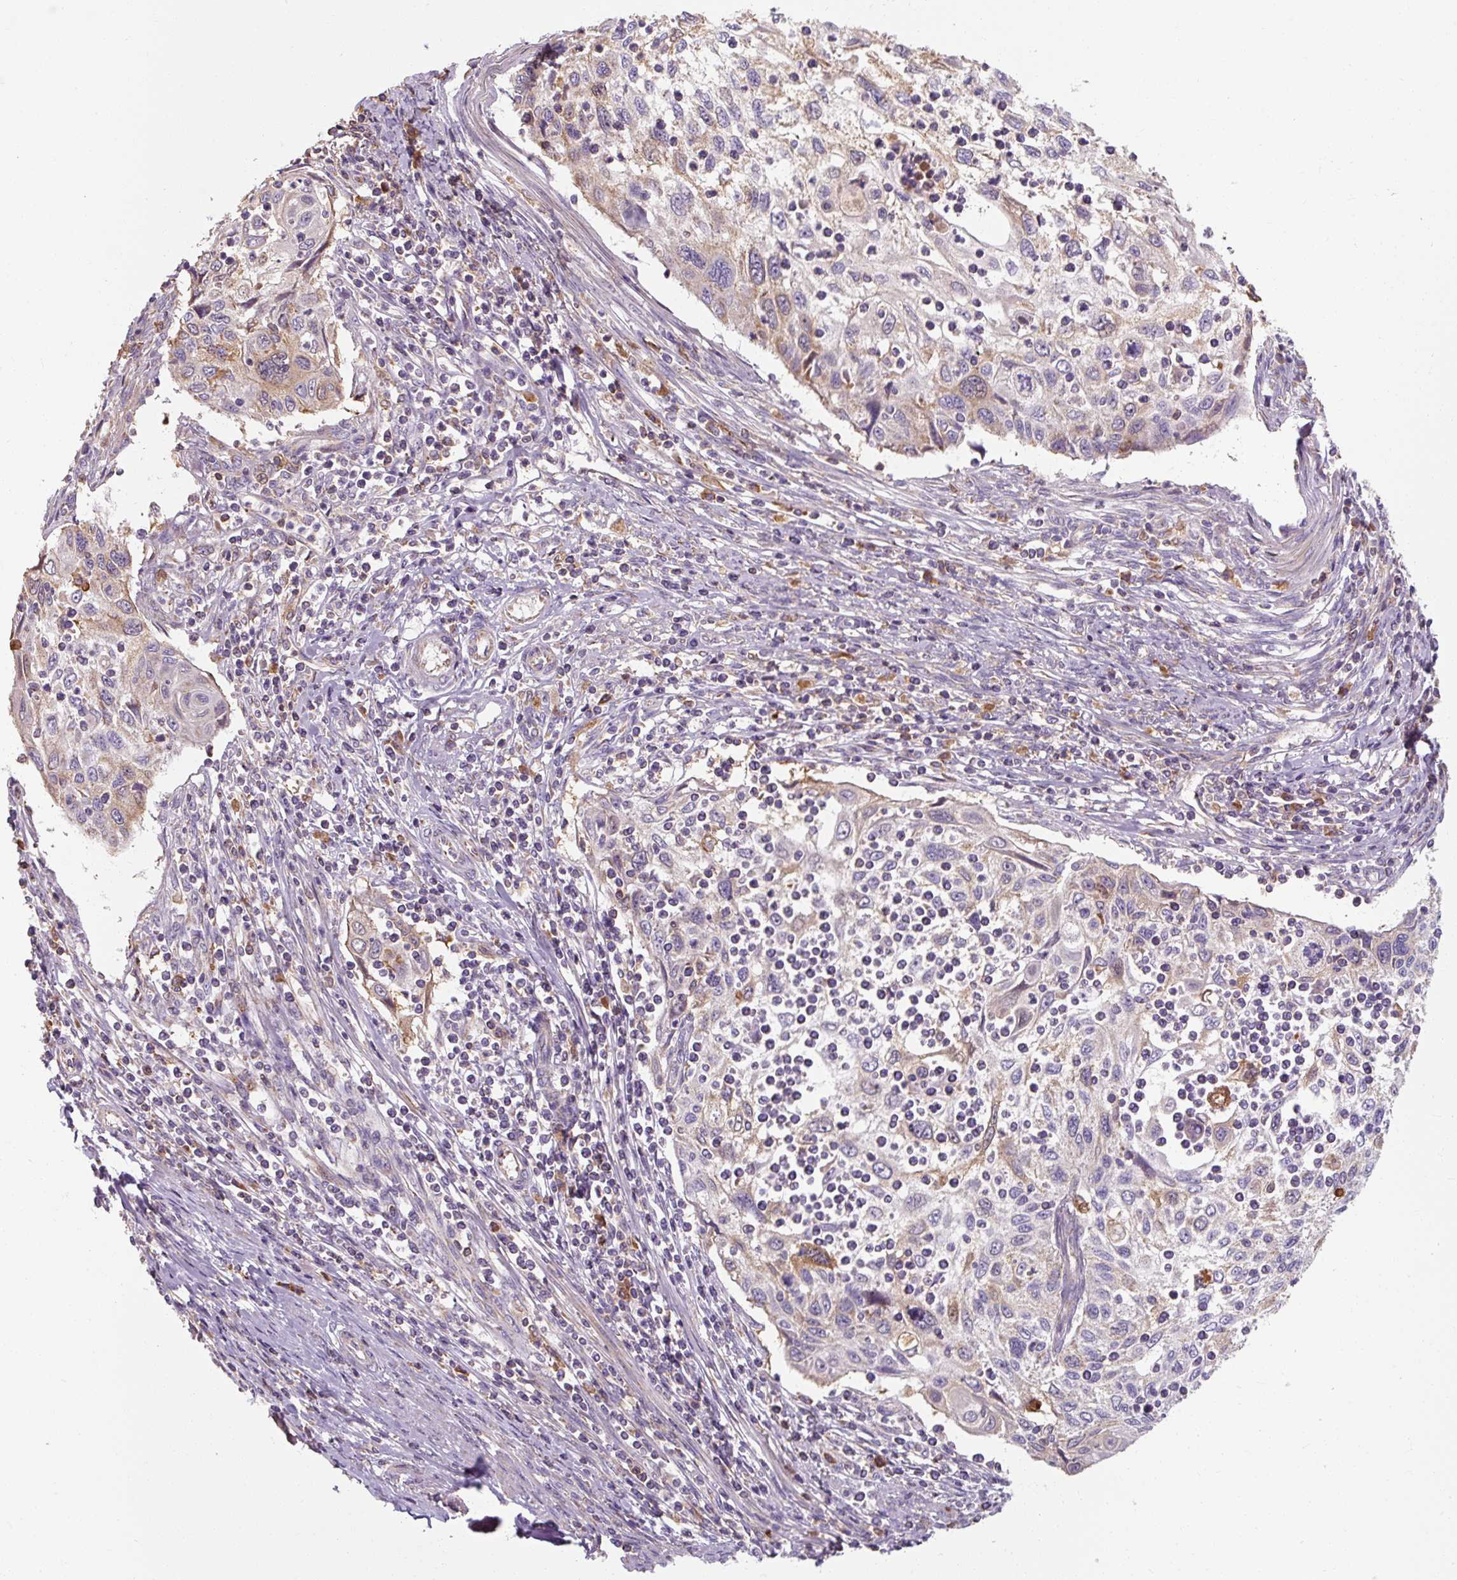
{"staining": {"intensity": "weak", "quantity": "<25%", "location": "cytoplasmic/membranous"}, "tissue": "cervical cancer", "cell_type": "Tumor cells", "image_type": "cancer", "snomed": [{"axis": "morphology", "description": "Squamous cell carcinoma, NOS"}, {"axis": "topography", "description": "Cervix"}], "caption": "This is an immunohistochemistry (IHC) histopathology image of cervical cancer (squamous cell carcinoma). There is no expression in tumor cells.", "gene": "TSEN54", "patient": {"sex": "female", "age": 70}}